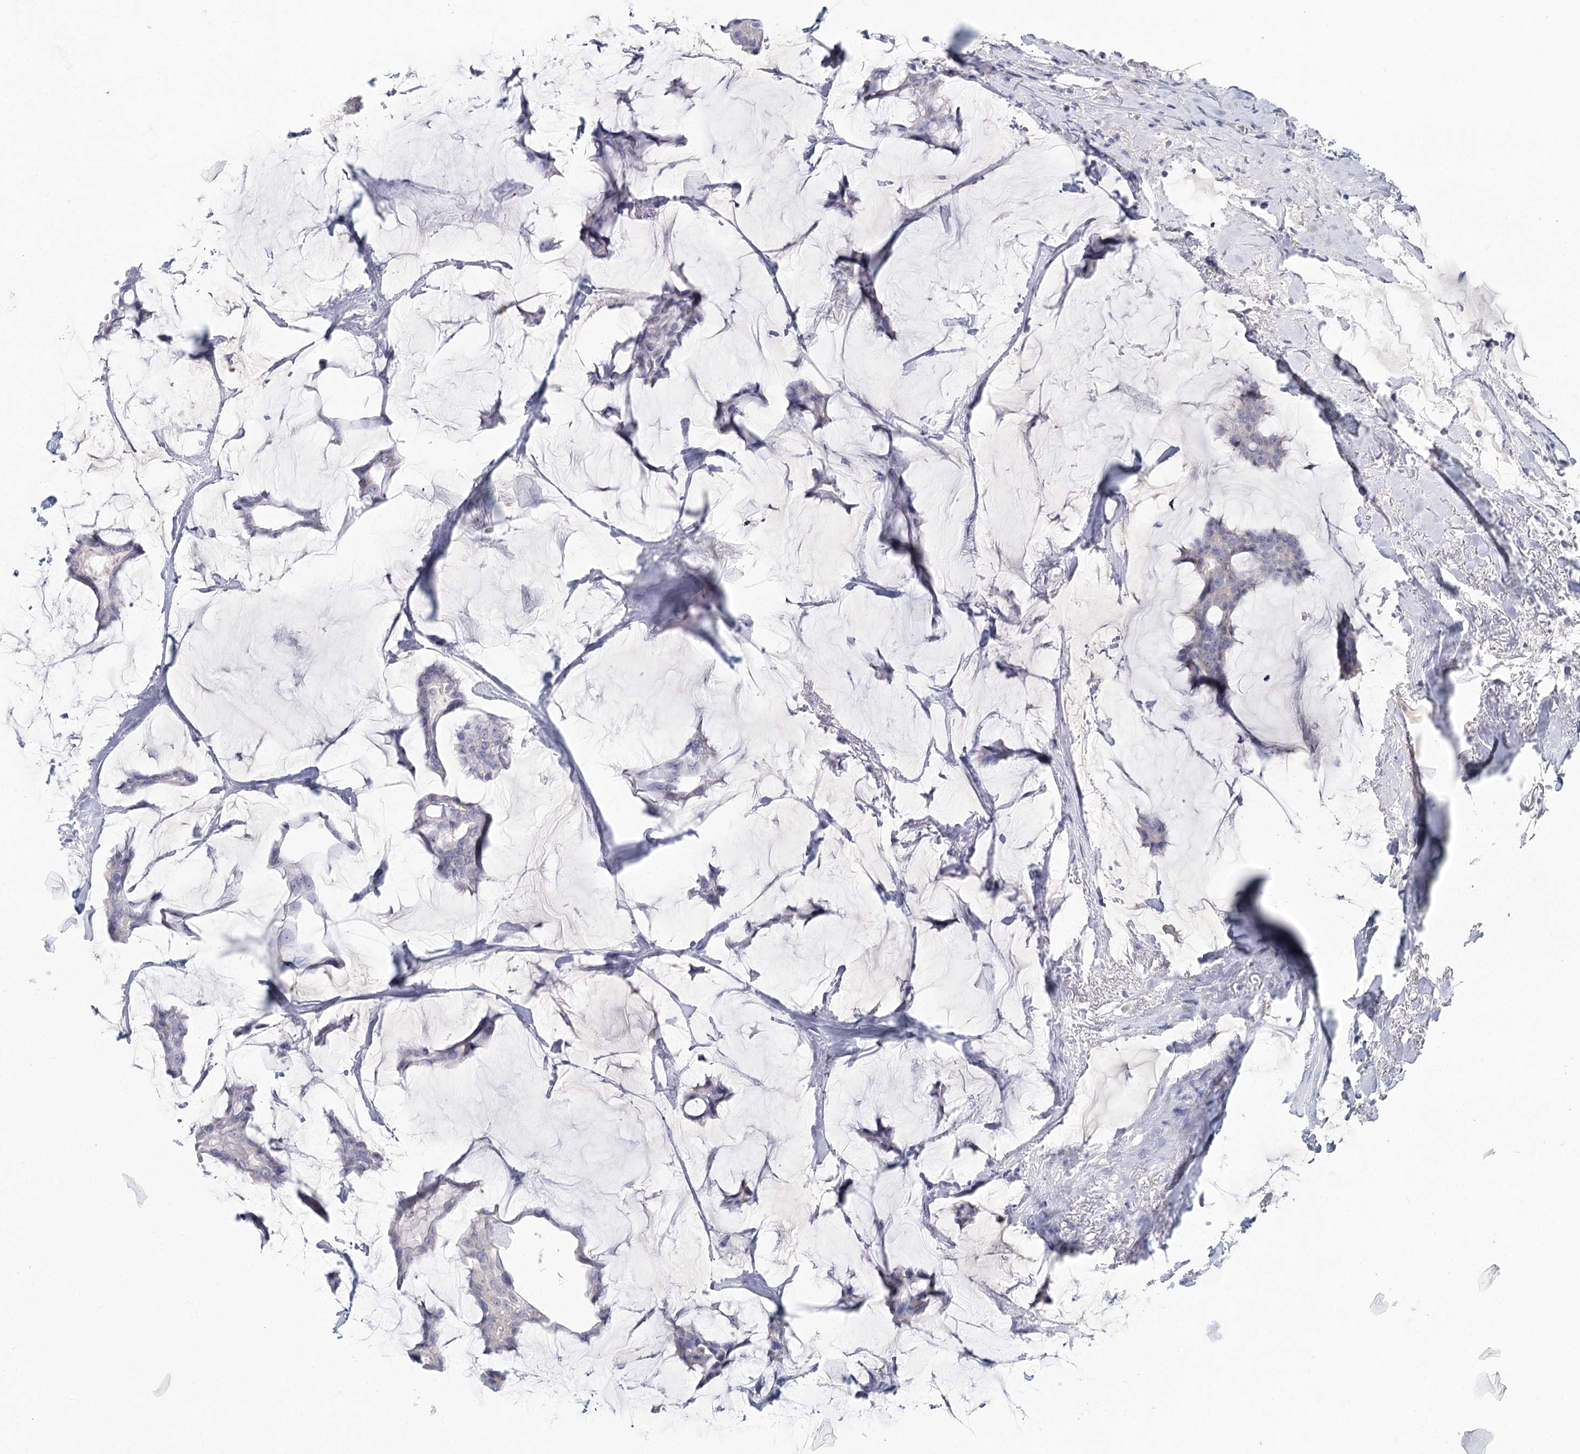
{"staining": {"intensity": "negative", "quantity": "none", "location": "none"}, "tissue": "breast cancer", "cell_type": "Tumor cells", "image_type": "cancer", "snomed": [{"axis": "morphology", "description": "Duct carcinoma"}, {"axis": "topography", "description": "Breast"}], "caption": "There is no significant positivity in tumor cells of invasive ductal carcinoma (breast).", "gene": "ARHGAP44", "patient": {"sex": "female", "age": 93}}